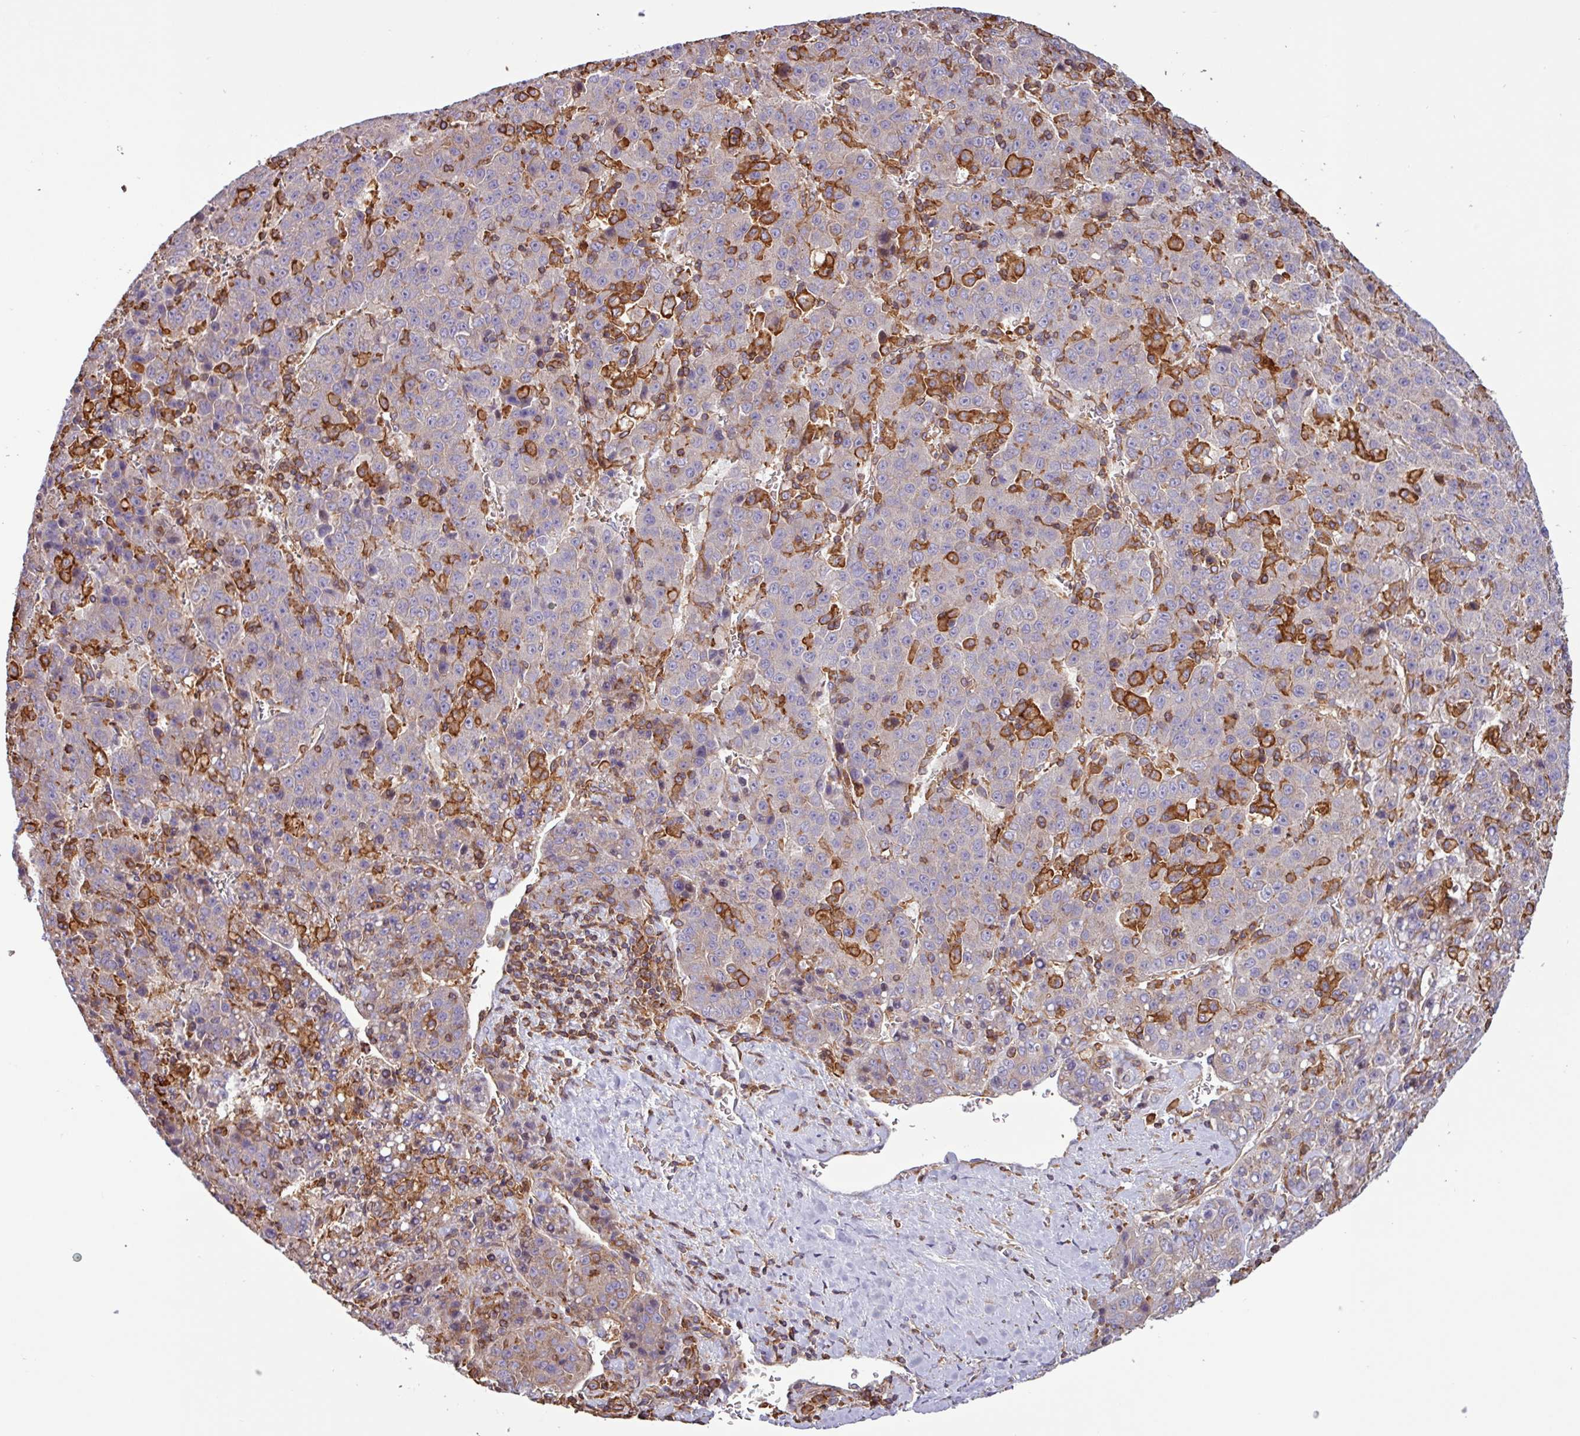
{"staining": {"intensity": "moderate", "quantity": "25%-75%", "location": "cytoplasmic/membranous"}, "tissue": "liver cancer", "cell_type": "Tumor cells", "image_type": "cancer", "snomed": [{"axis": "morphology", "description": "Carcinoma, Hepatocellular, NOS"}, {"axis": "topography", "description": "Liver"}], "caption": "Human liver cancer stained with a brown dye reveals moderate cytoplasmic/membranous positive staining in approximately 25%-75% of tumor cells.", "gene": "ACTR3", "patient": {"sex": "female", "age": 53}}